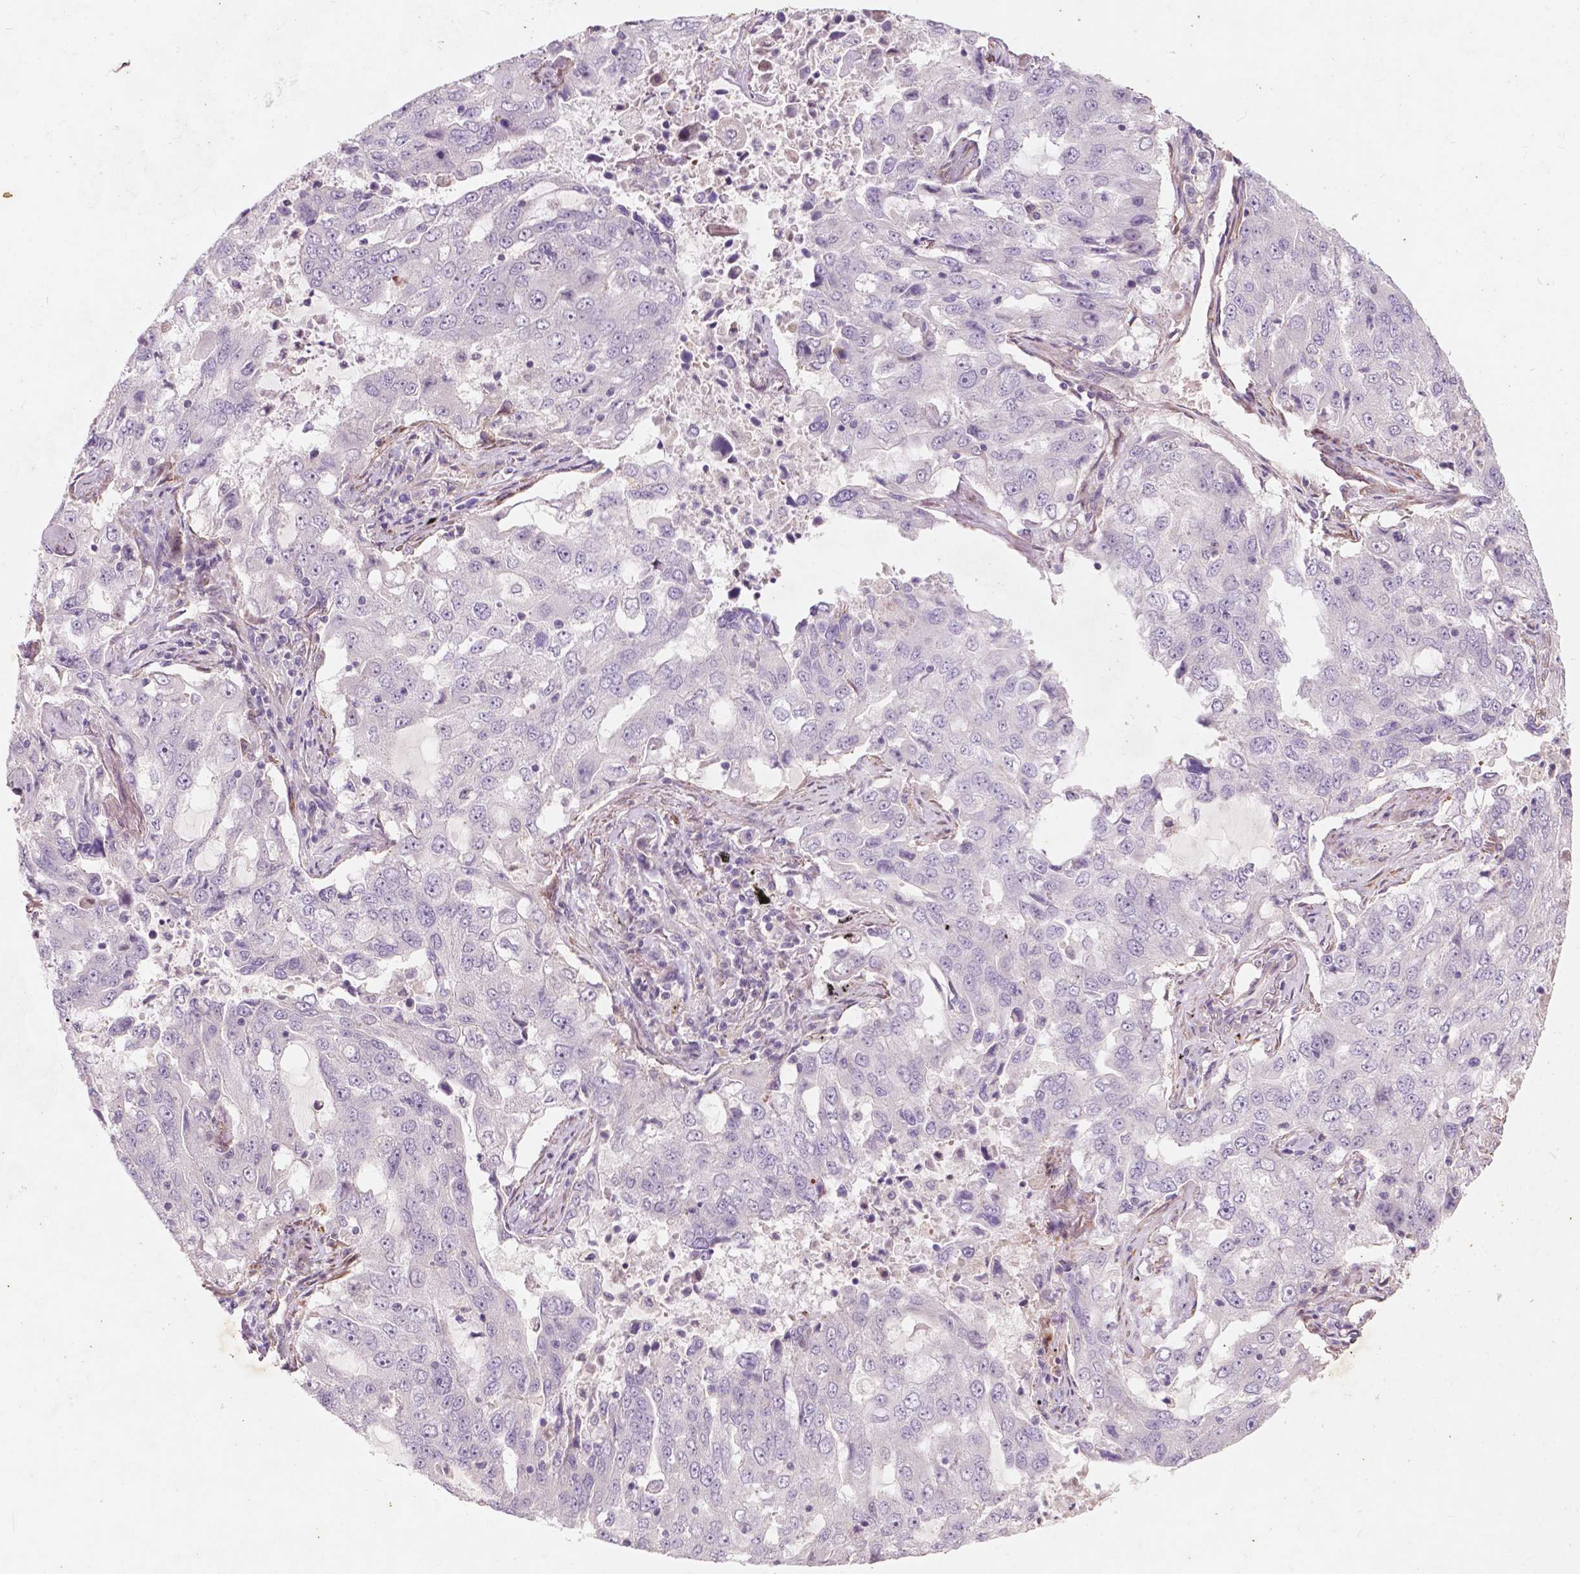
{"staining": {"intensity": "negative", "quantity": "none", "location": "none"}, "tissue": "lung cancer", "cell_type": "Tumor cells", "image_type": "cancer", "snomed": [{"axis": "morphology", "description": "Adenocarcinoma, NOS"}, {"axis": "topography", "description": "Lung"}], "caption": "Immunohistochemical staining of adenocarcinoma (lung) demonstrates no significant staining in tumor cells.", "gene": "RFPL4B", "patient": {"sex": "female", "age": 61}}